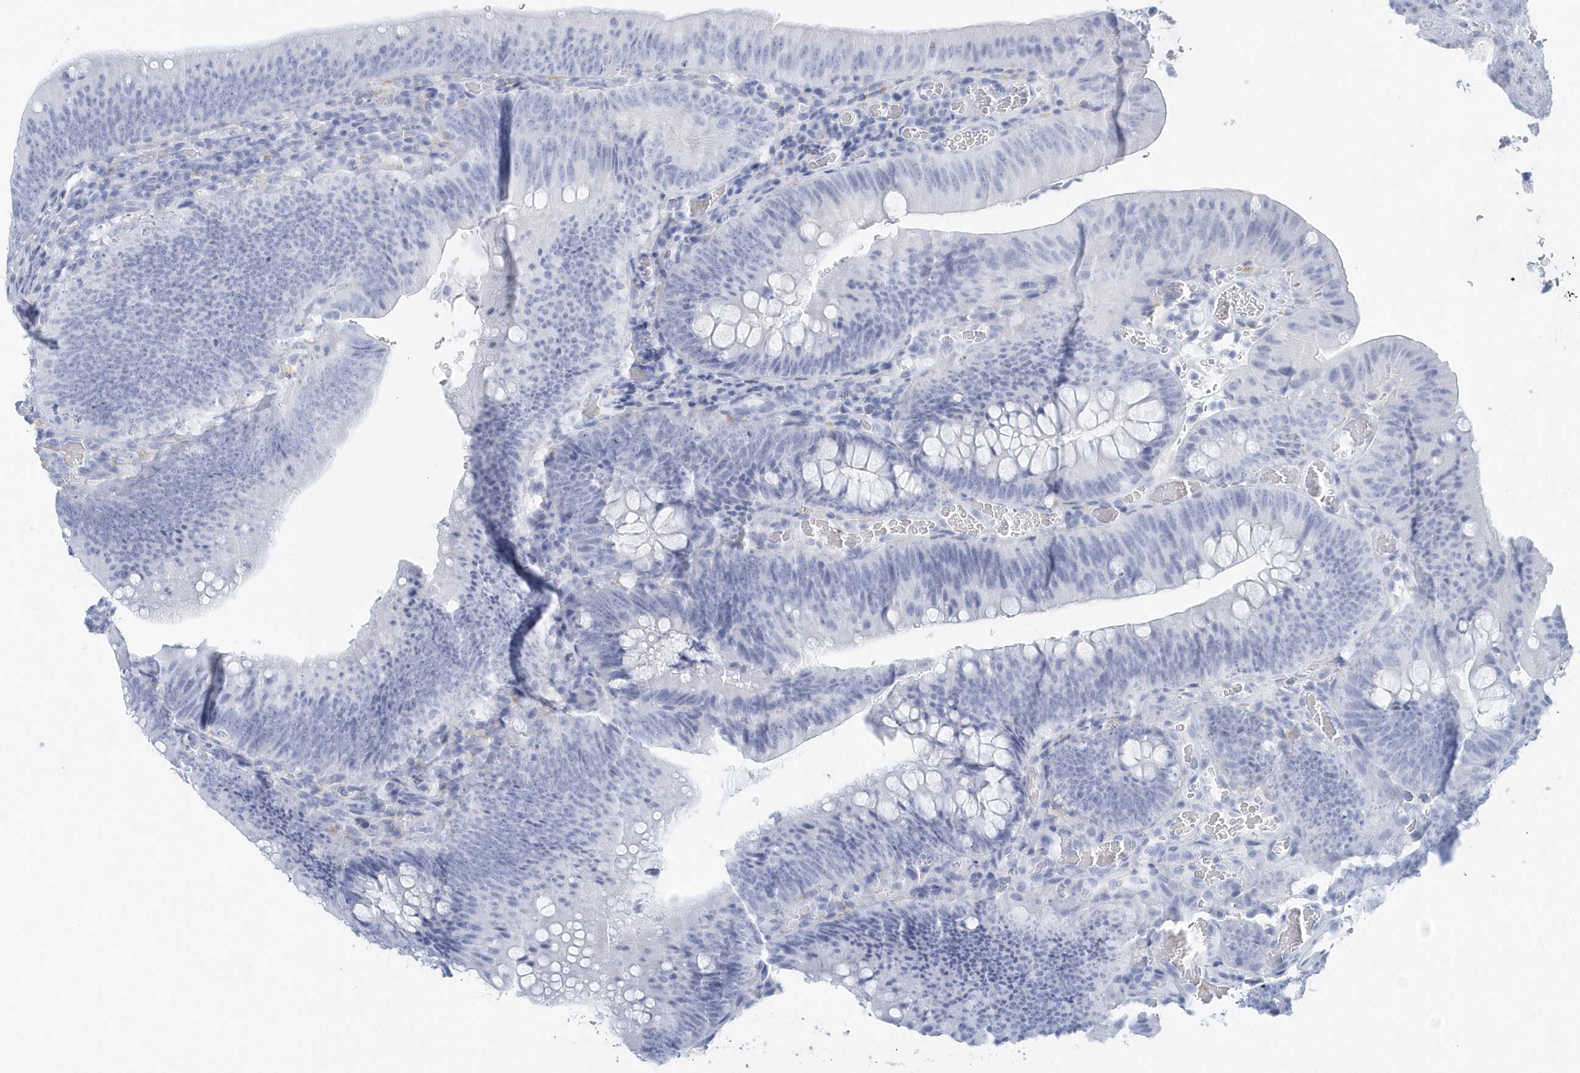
{"staining": {"intensity": "negative", "quantity": "none", "location": "none"}, "tissue": "colorectal cancer", "cell_type": "Tumor cells", "image_type": "cancer", "snomed": [{"axis": "morphology", "description": "Normal tissue, NOS"}, {"axis": "topography", "description": "Colon"}], "caption": "This is a image of IHC staining of colorectal cancer, which shows no expression in tumor cells. (Immunohistochemistry, brightfield microscopy, high magnification).", "gene": "PTPRO", "patient": {"sex": "female", "age": 82}}